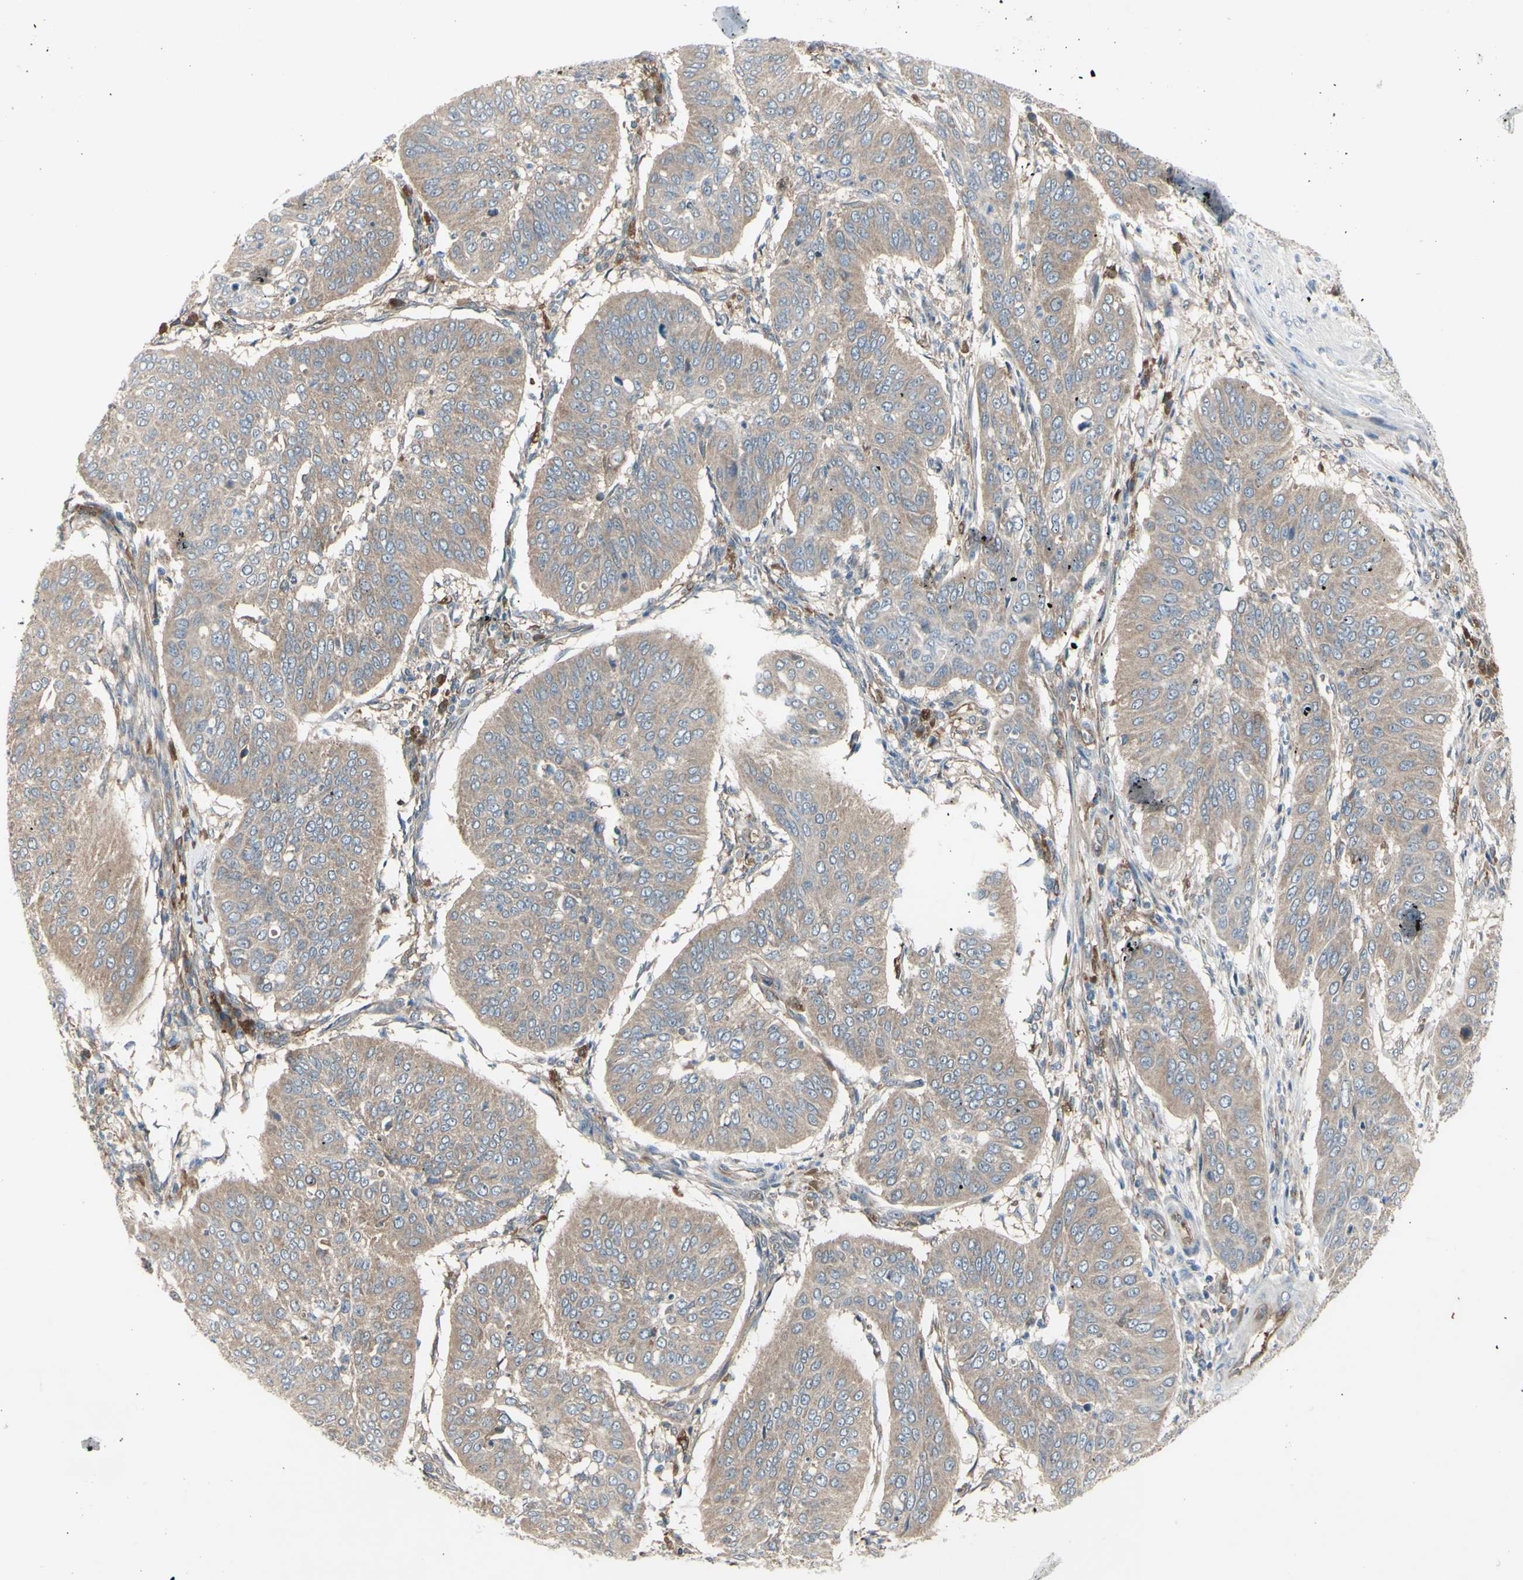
{"staining": {"intensity": "weak", "quantity": ">75%", "location": "cytoplasmic/membranous"}, "tissue": "cervical cancer", "cell_type": "Tumor cells", "image_type": "cancer", "snomed": [{"axis": "morphology", "description": "Normal tissue, NOS"}, {"axis": "morphology", "description": "Squamous cell carcinoma, NOS"}, {"axis": "topography", "description": "Cervix"}], "caption": "Immunohistochemical staining of human cervical cancer (squamous cell carcinoma) reveals low levels of weak cytoplasmic/membranous protein staining in approximately >75% of tumor cells.", "gene": "IGSF9B", "patient": {"sex": "female", "age": 39}}